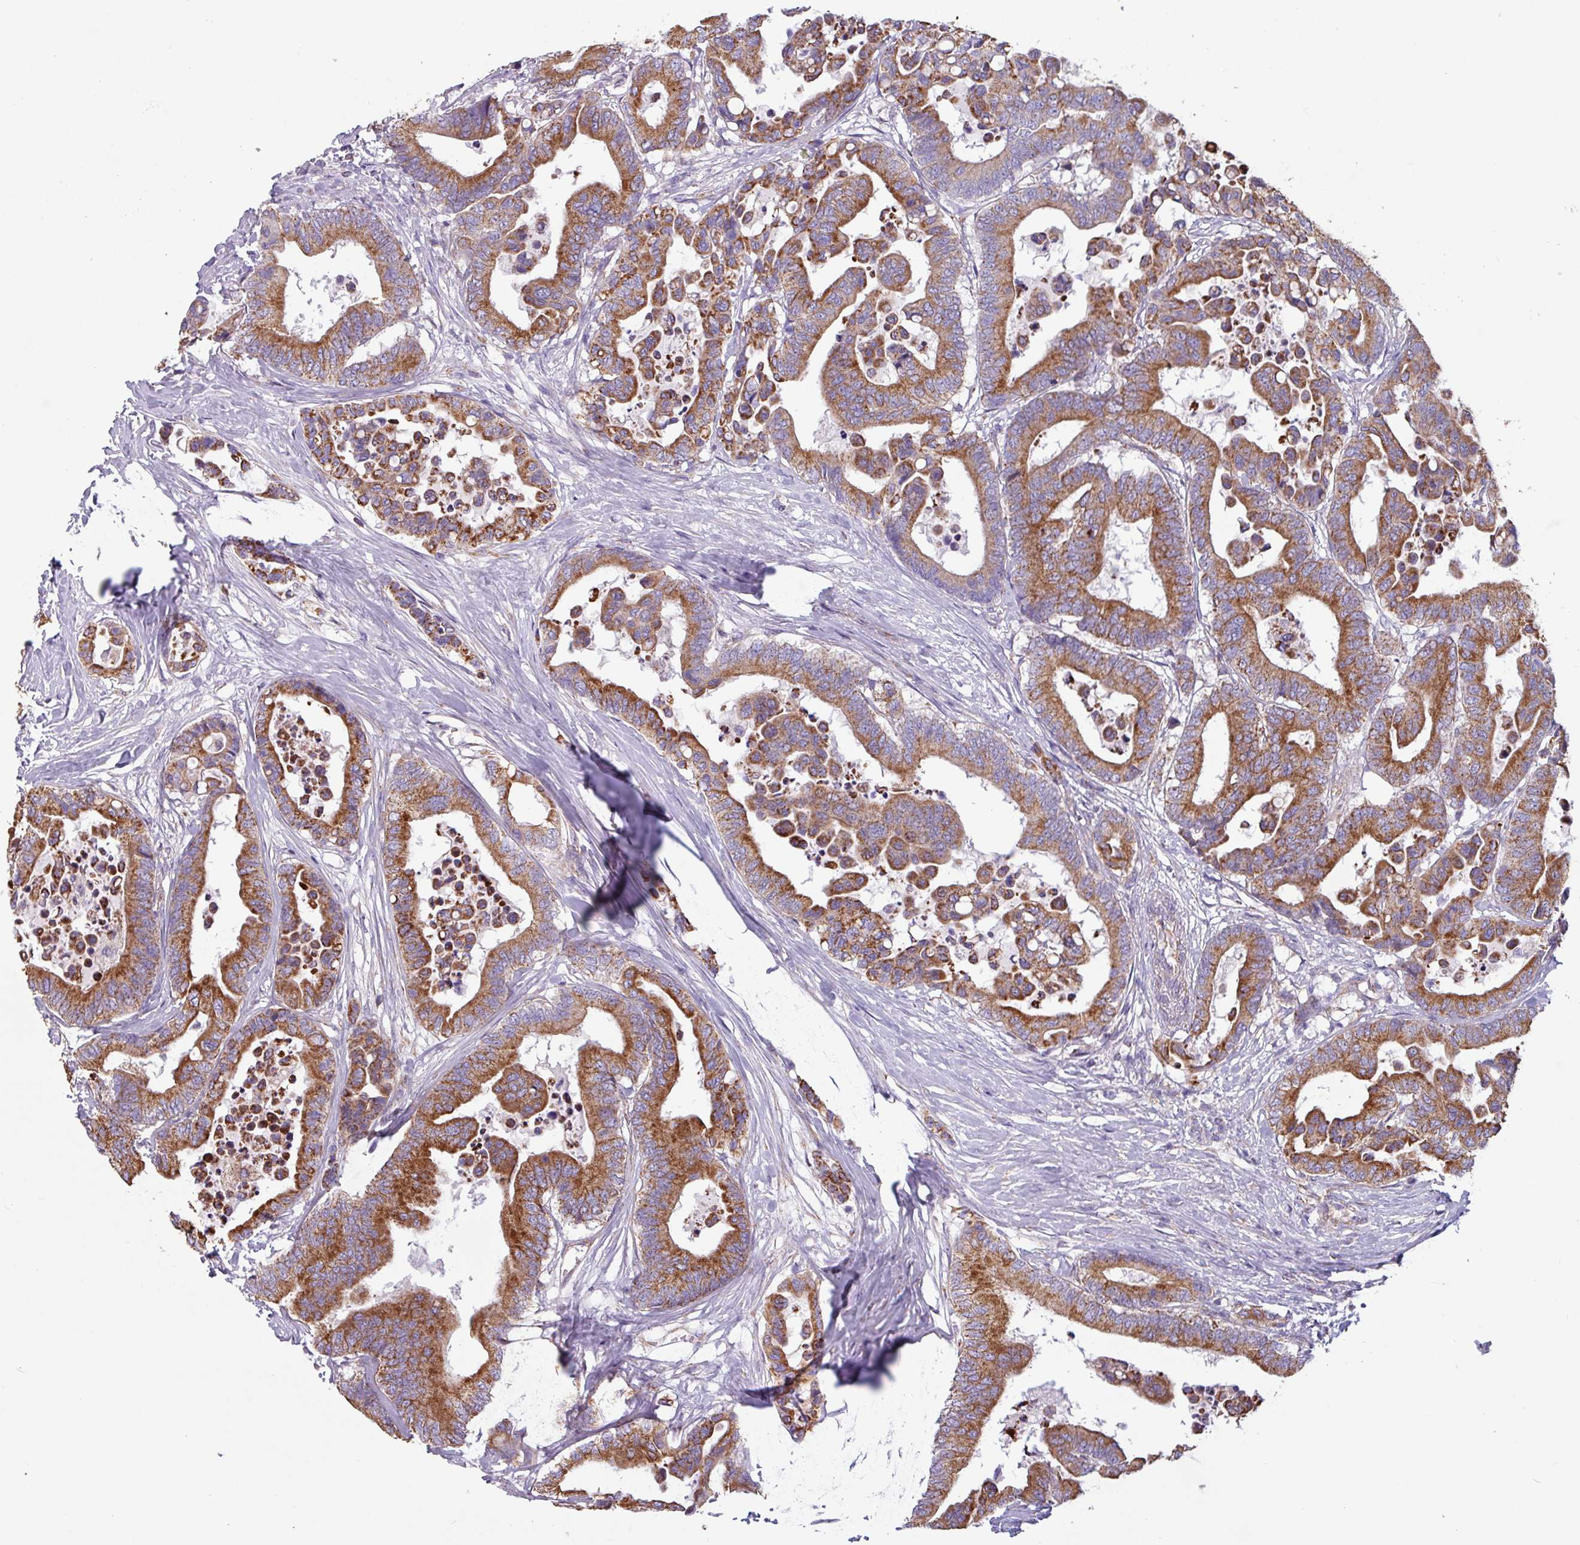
{"staining": {"intensity": "moderate", "quantity": ">75%", "location": "cytoplasmic/membranous"}, "tissue": "colorectal cancer", "cell_type": "Tumor cells", "image_type": "cancer", "snomed": [{"axis": "morphology", "description": "Normal tissue, NOS"}, {"axis": "morphology", "description": "Adenocarcinoma, NOS"}, {"axis": "topography", "description": "Colon"}], "caption": "An image showing moderate cytoplasmic/membranous staining in approximately >75% of tumor cells in adenocarcinoma (colorectal), as visualized by brown immunohistochemical staining.", "gene": "CAMK1", "patient": {"sex": "male", "age": 82}}